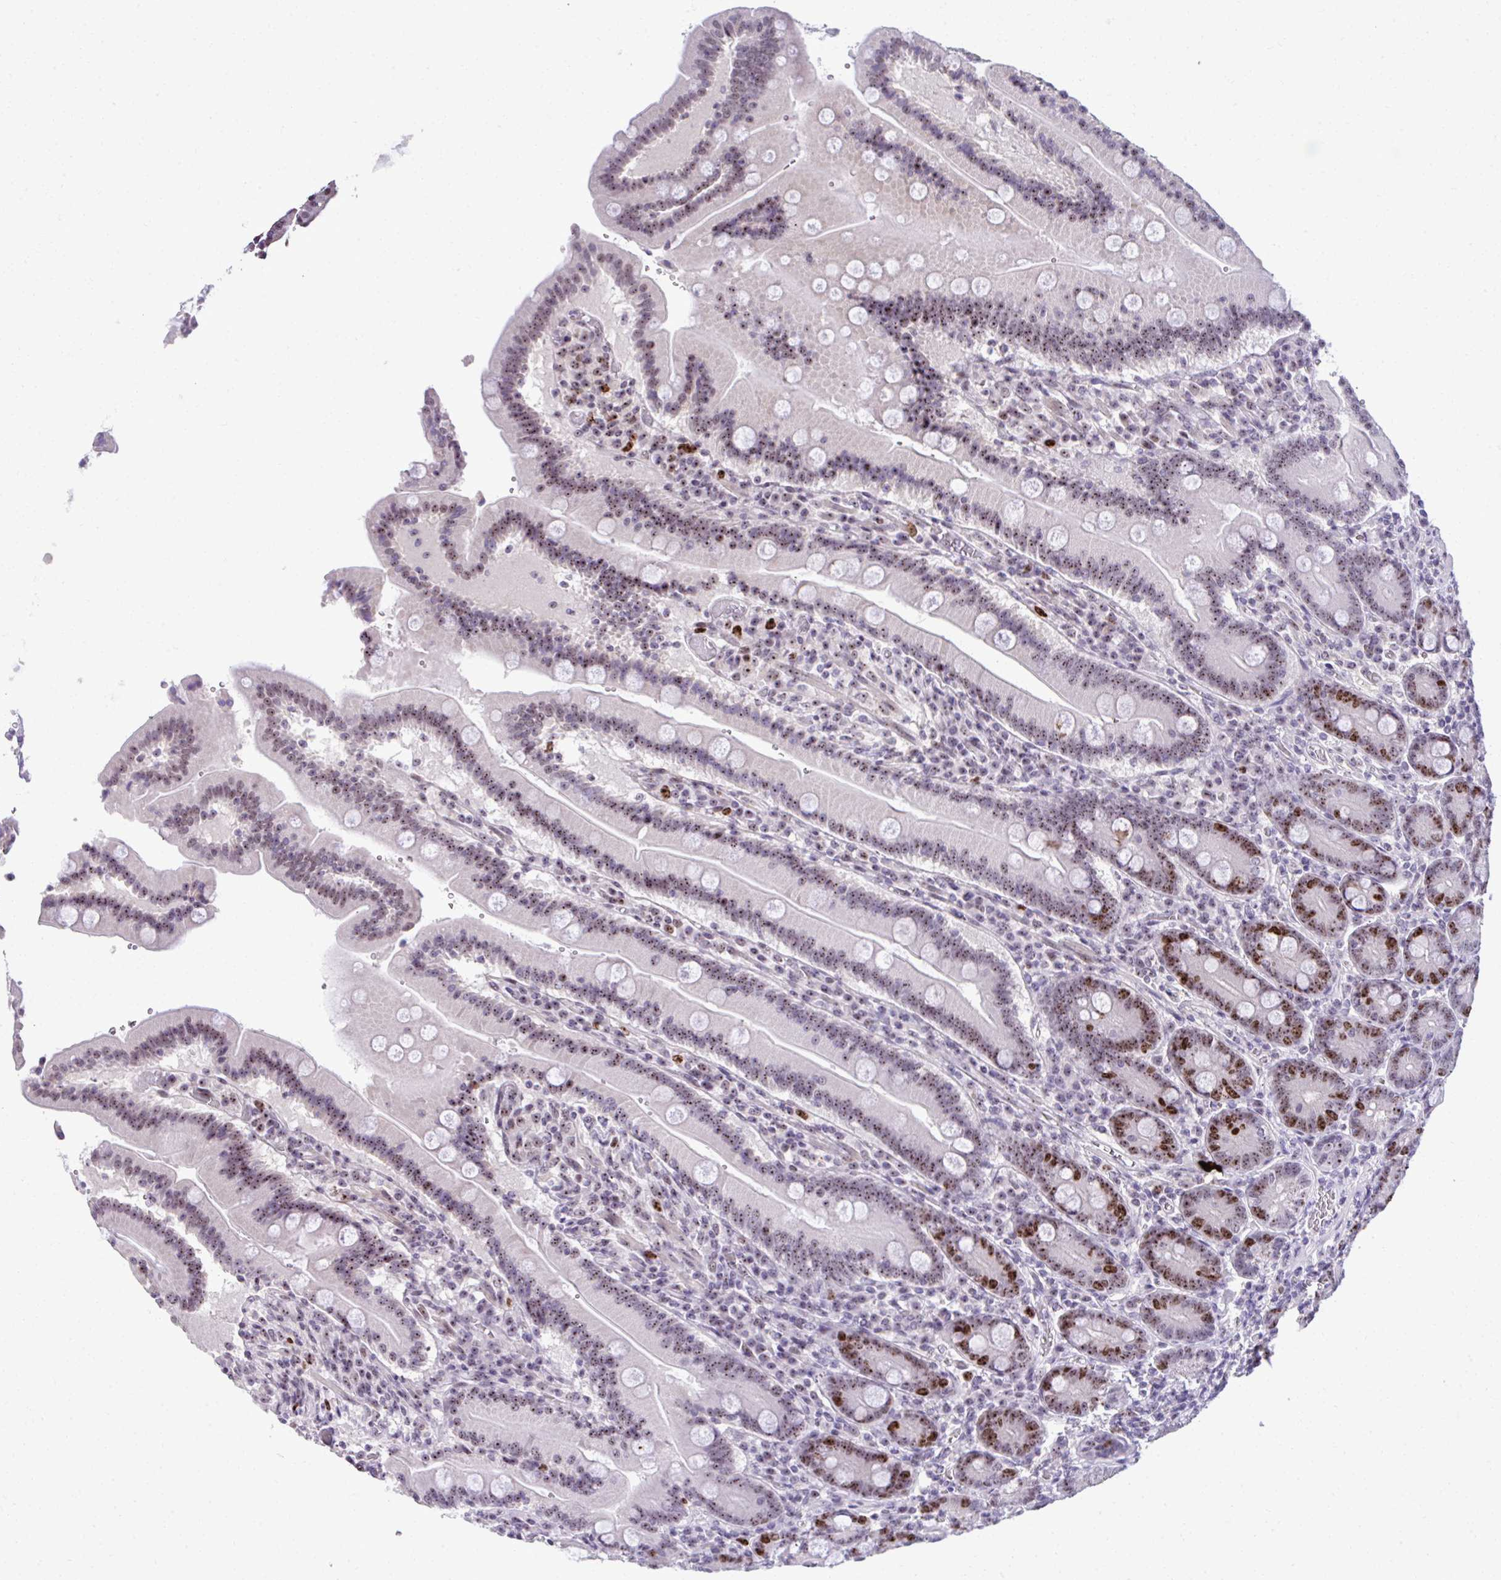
{"staining": {"intensity": "strong", "quantity": "25%-75%", "location": "nuclear"}, "tissue": "duodenum", "cell_type": "Glandular cells", "image_type": "normal", "snomed": [{"axis": "morphology", "description": "Normal tissue, NOS"}, {"axis": "topography", "description": "Duodenum"}], "caption": "Strong nuclear staining for a protein is appreciated in about 25%-75% of glandular cells of normal duodenum using IHC.", "gene": "CEP72", "patient": {"sex": "female", "age": 62}}